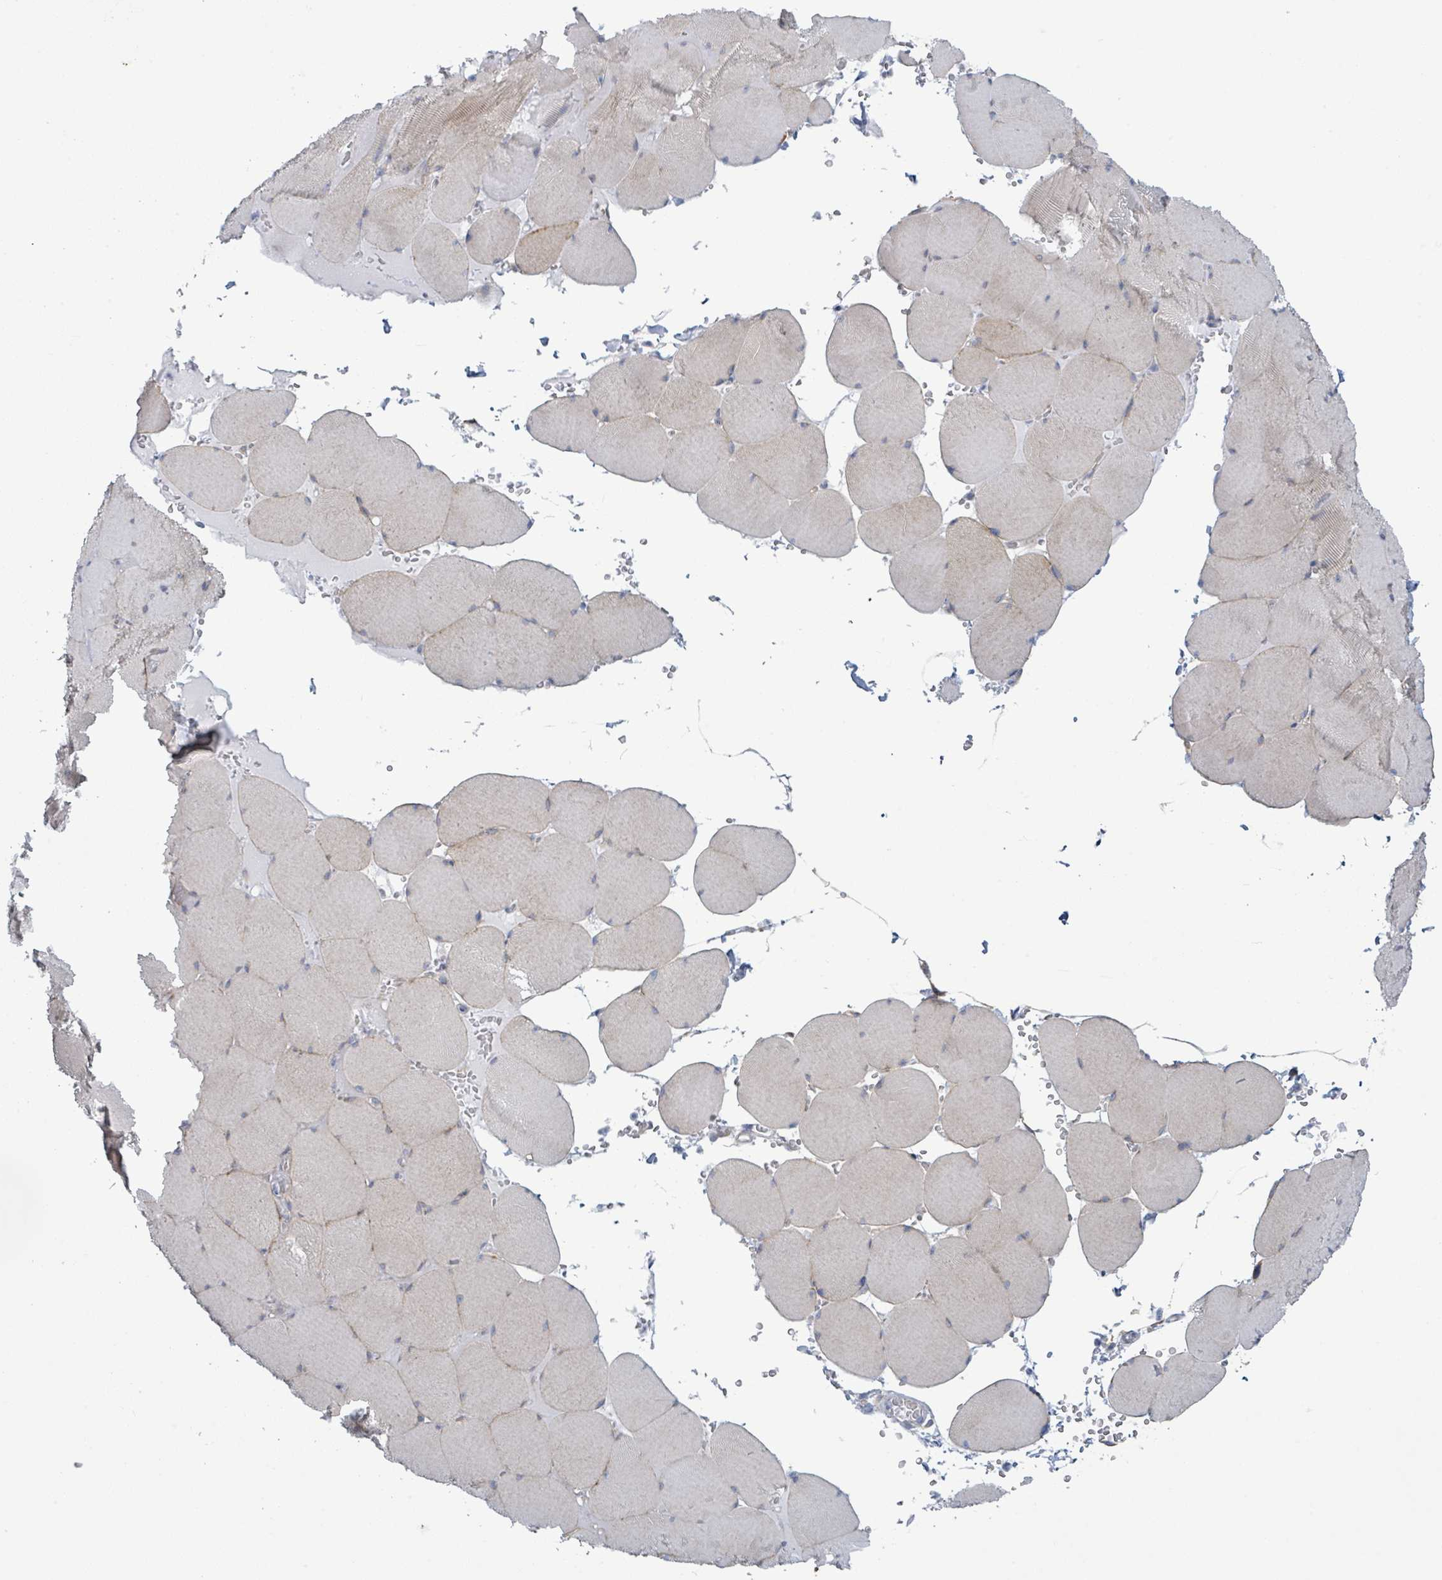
{"staining": {"intensity": "weak", "quantity": "<25%", "location": "cytoplasmic/membranous"}, "tissue": "skeletal muscle", "cell_type": "Myocytes", "image_type": "normal", "snomed": [{"axis": "morphology", "description": "Normal tissue, NOS"}, {"axis": "topography", "description": "Skeletal muscle"}, {"axis": "topography", "description": "Head-Neck"}], "caption": "This is an immunohistochemistry (IHC) micrograph of normal skeletal muscle. There is no positivity in myocytes.", "gene": "COL13A1", "patient": {"sex": "male", "age": 66}}